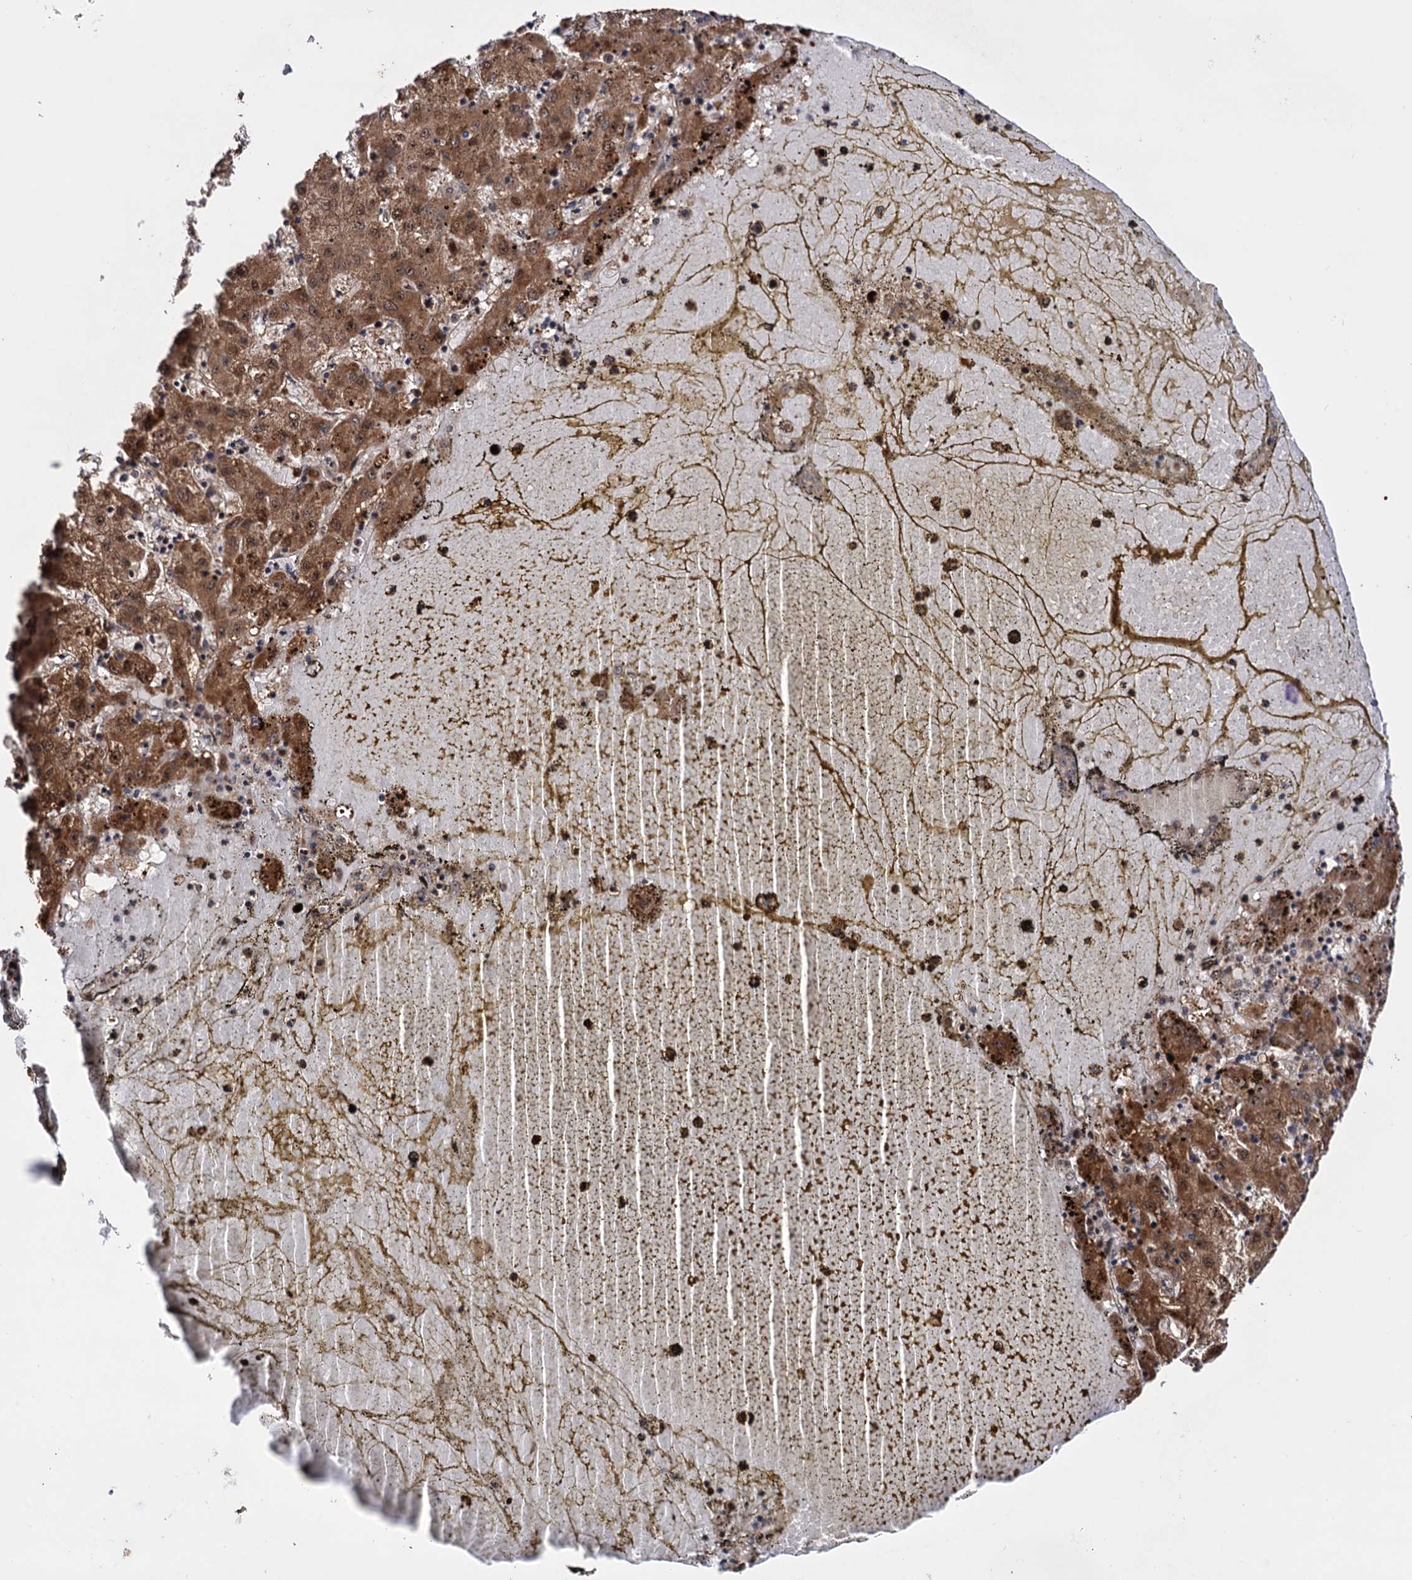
{"staining": {"intensity": "moderate", "quantity": ">75%", "location": "cytoplasmic/membranous"}, "tissue": "liver cancer", "cell_type": "Tumor cells", "image_type": "cancer", "snomed": [{"axis": "morphology", "description": "Carcinoma, Hepatocellular, NOS"}, {"axis": "topography", "description": "Liver"}], "caption": "High-magnification brightfield microscopy of liver cancer (hepatocellular carcinoma) stained with DAB (brown) and counterstained with hematoxylin (blue). tumor cells exhibit moderate cytoplasmic/membranous expression is seen in about>75% of cells. Immunohistochemistry (ihc) stains the protein of interest in brown and the nuclei are stained blue.", "gene": "PIGB", "patient": {"sex": "male", "age": 72}}